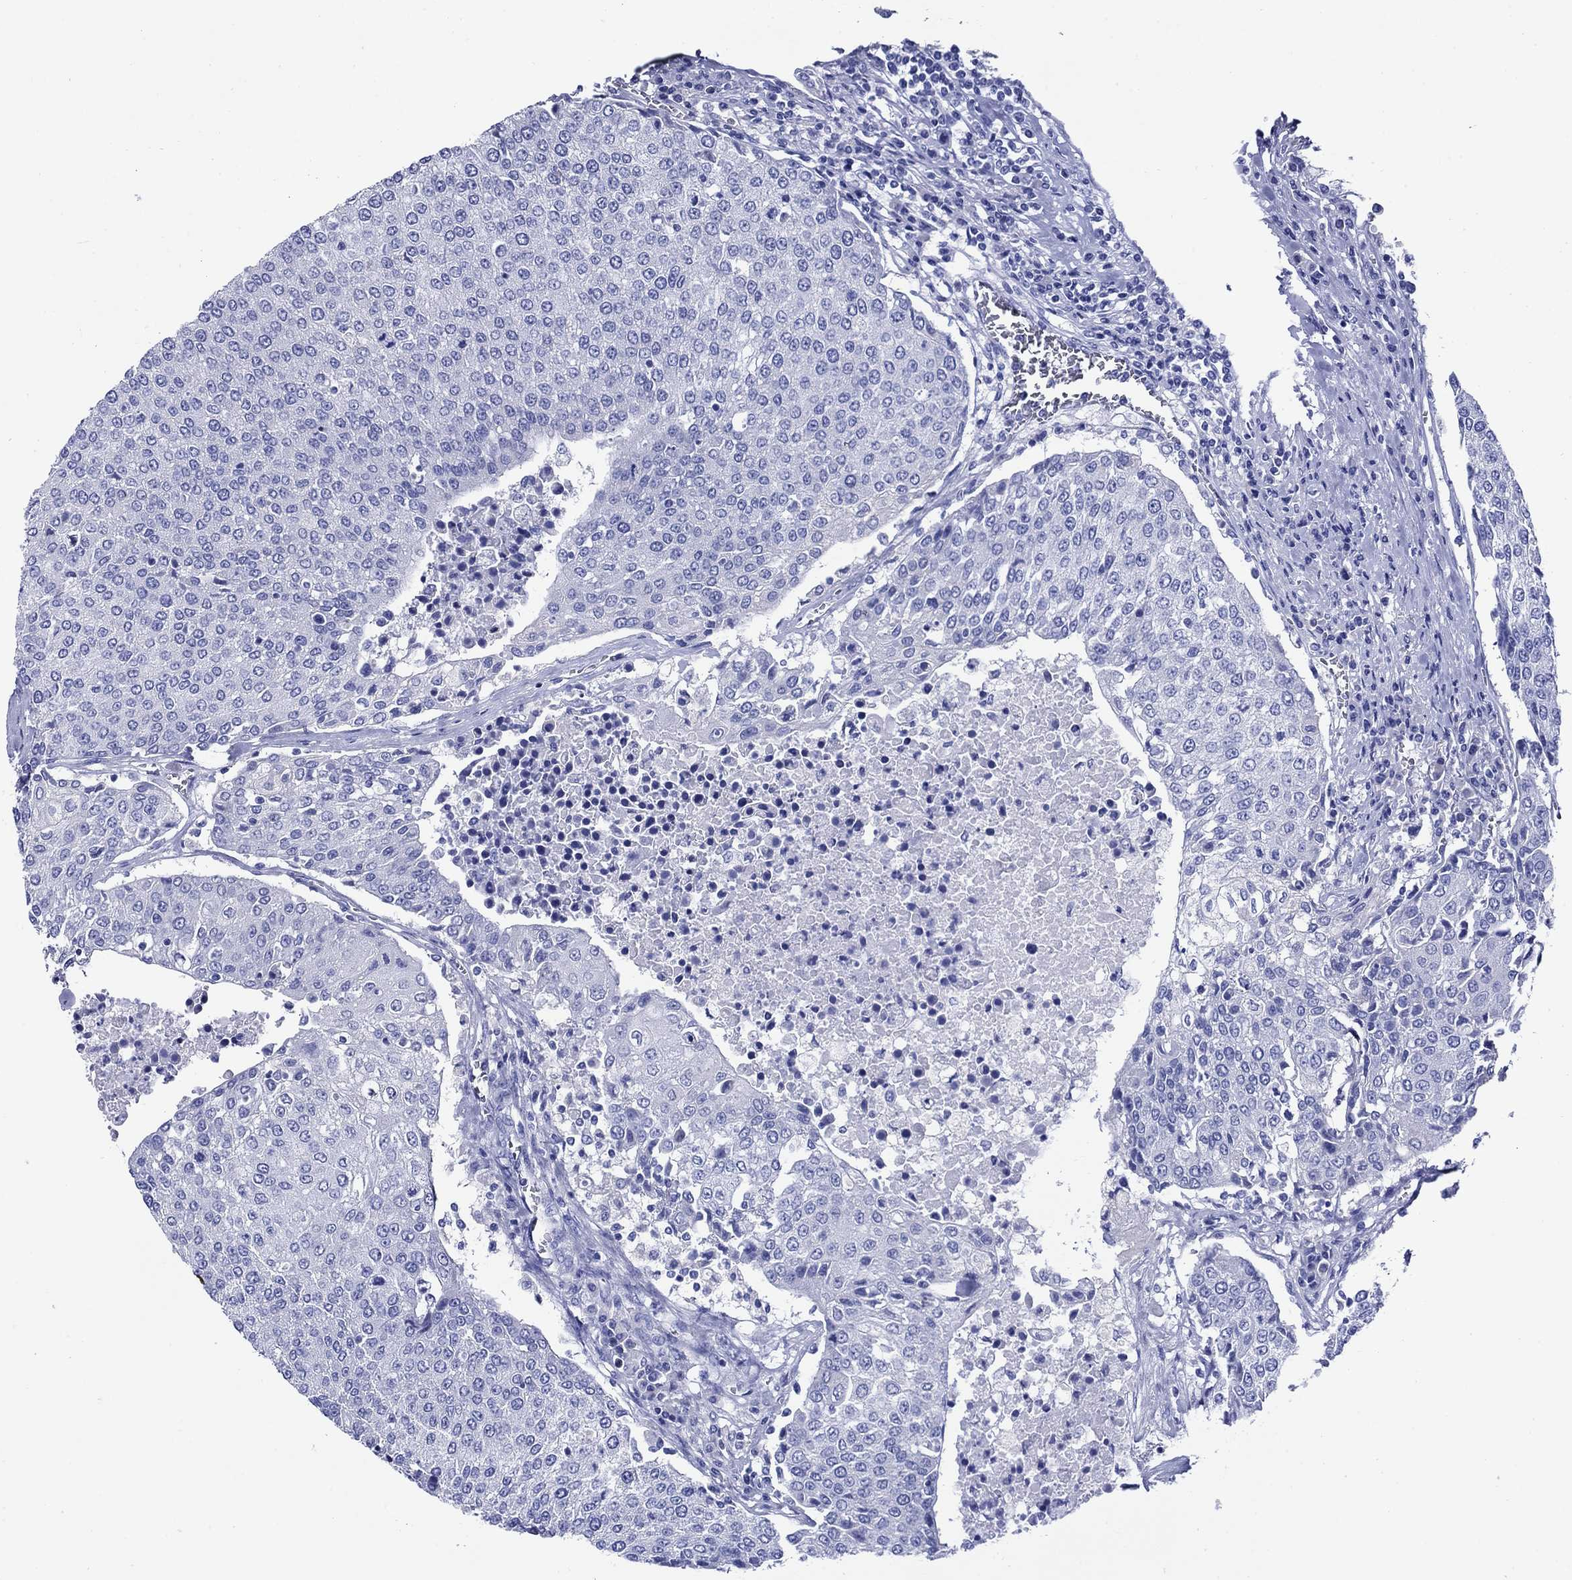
{"staining": {"intensity": "negative", "quantity": "none", "location": "none"}, "tissue": "urothelial cancer", "cell_type": "Tumor cells", "image_type": "cancer", "snomed": [{"axis": "morphology", "description": "Urothelial carcinoma, High grade"}, {"axis": "topography", "description": "Urinary bladder"}], "caption": "Tumor cells show no significant protein positivity in urothelial cancer. The staining was performed using DAB to visualize the protein expression in brown, while the nuclei were stained in blue with hematoxylin (Magnification: 20x).", "gene": "GIP", "patient": {"sex": "female", "age": 85}}